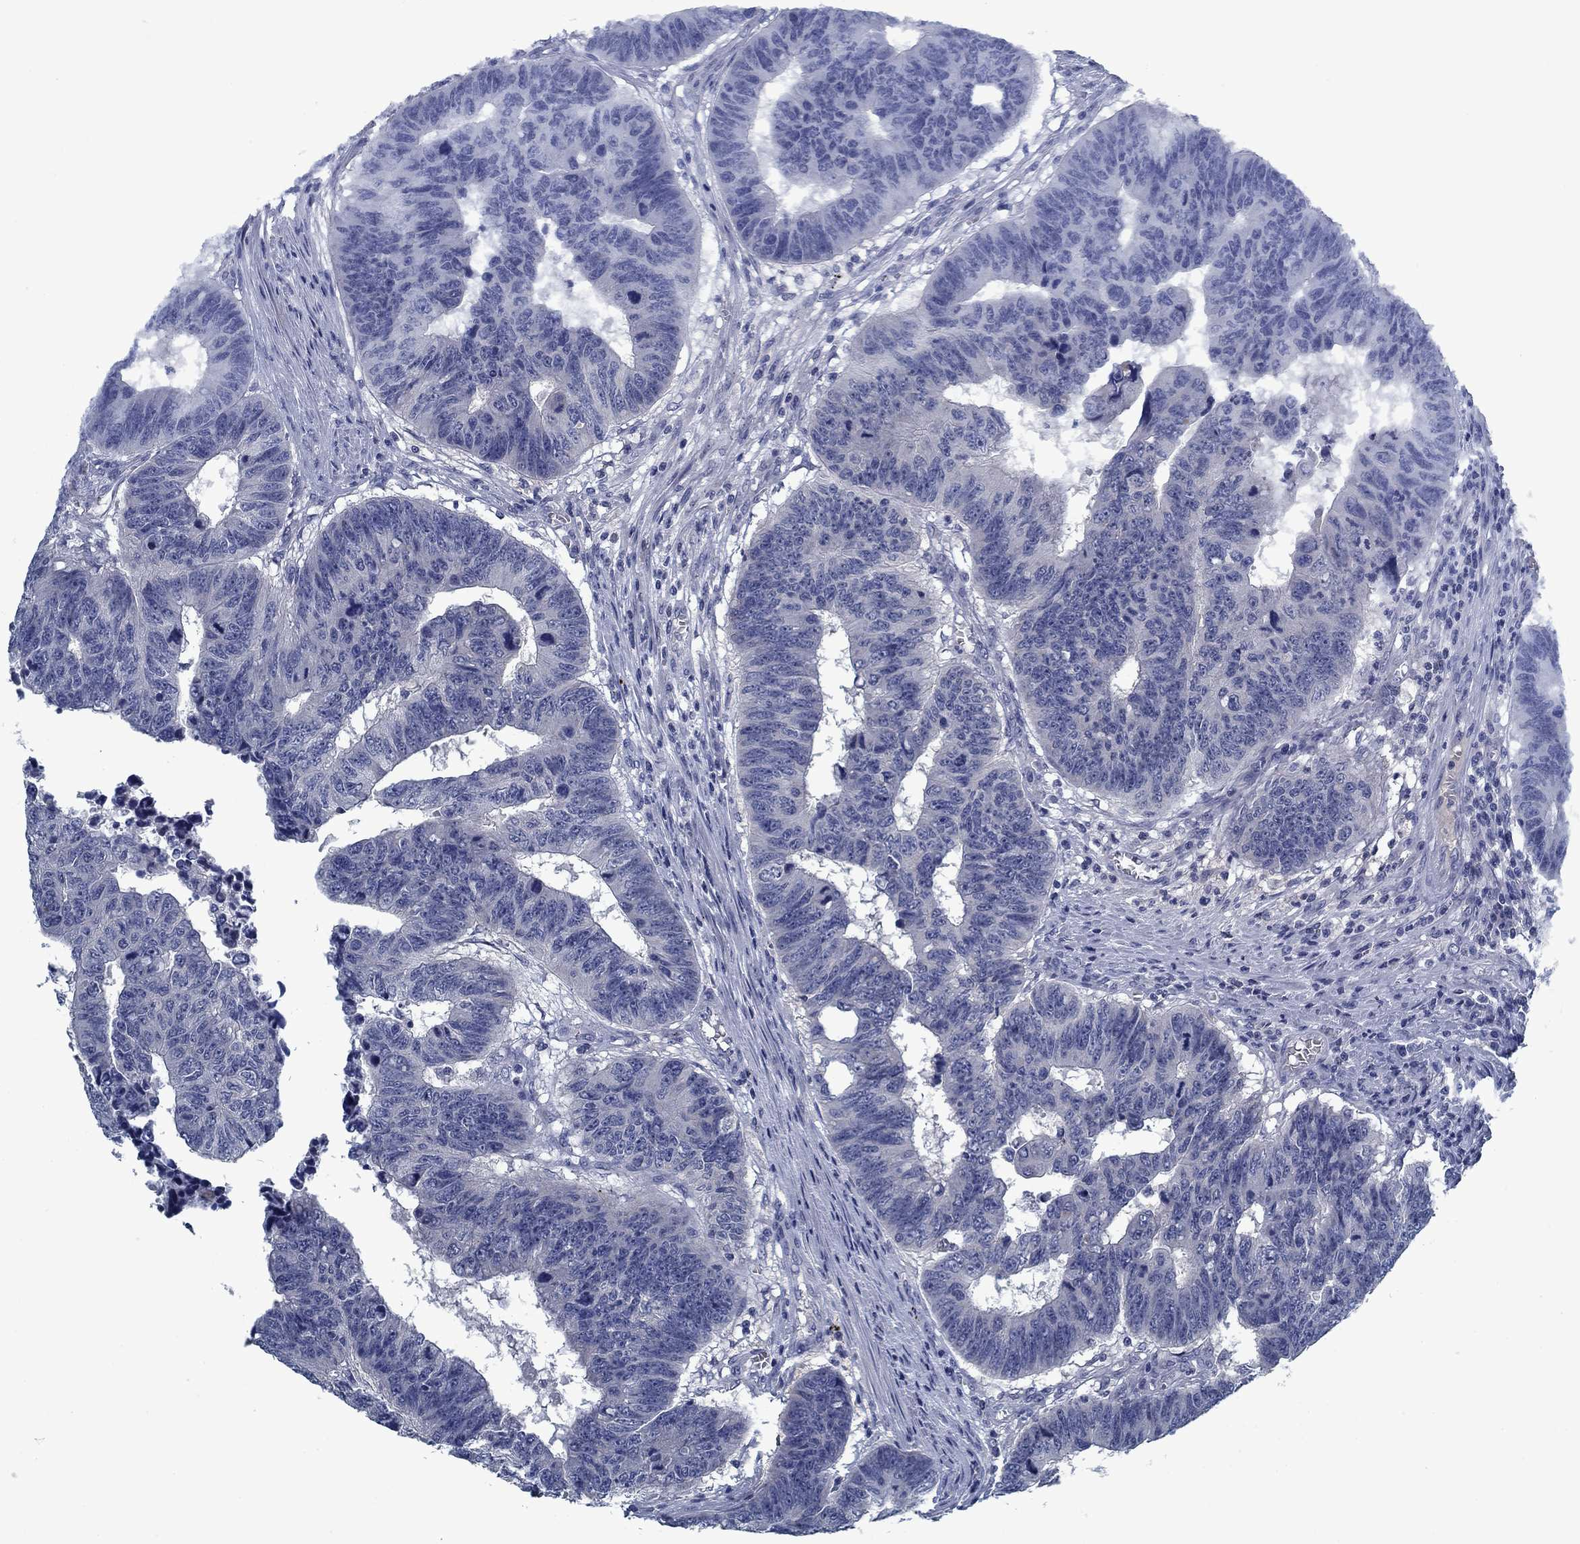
{"staining": {"intensity": "negative", "quantity": "none", "location": "none"}, "tissue": "colorectal cancer", "cell_type": "Tumor cells", "image_type": "cancer", "snomed": [{"axis": "morphology", "description": "Adenocarcinoma, NOS"}, {"axis": "topography", "description": "Appendix"}, {"axis": "topography", "description": "Colon"}, {"axis": "topography", "description": "Cecum"}, {"axis": "topography", "description": "Colon asc"}], "caption": "Tumor cells show no significant staining in adenocarcinoma (colorectal).", "gene": "PNMA8A", "patient": {"sex": "female", "age": 85}}